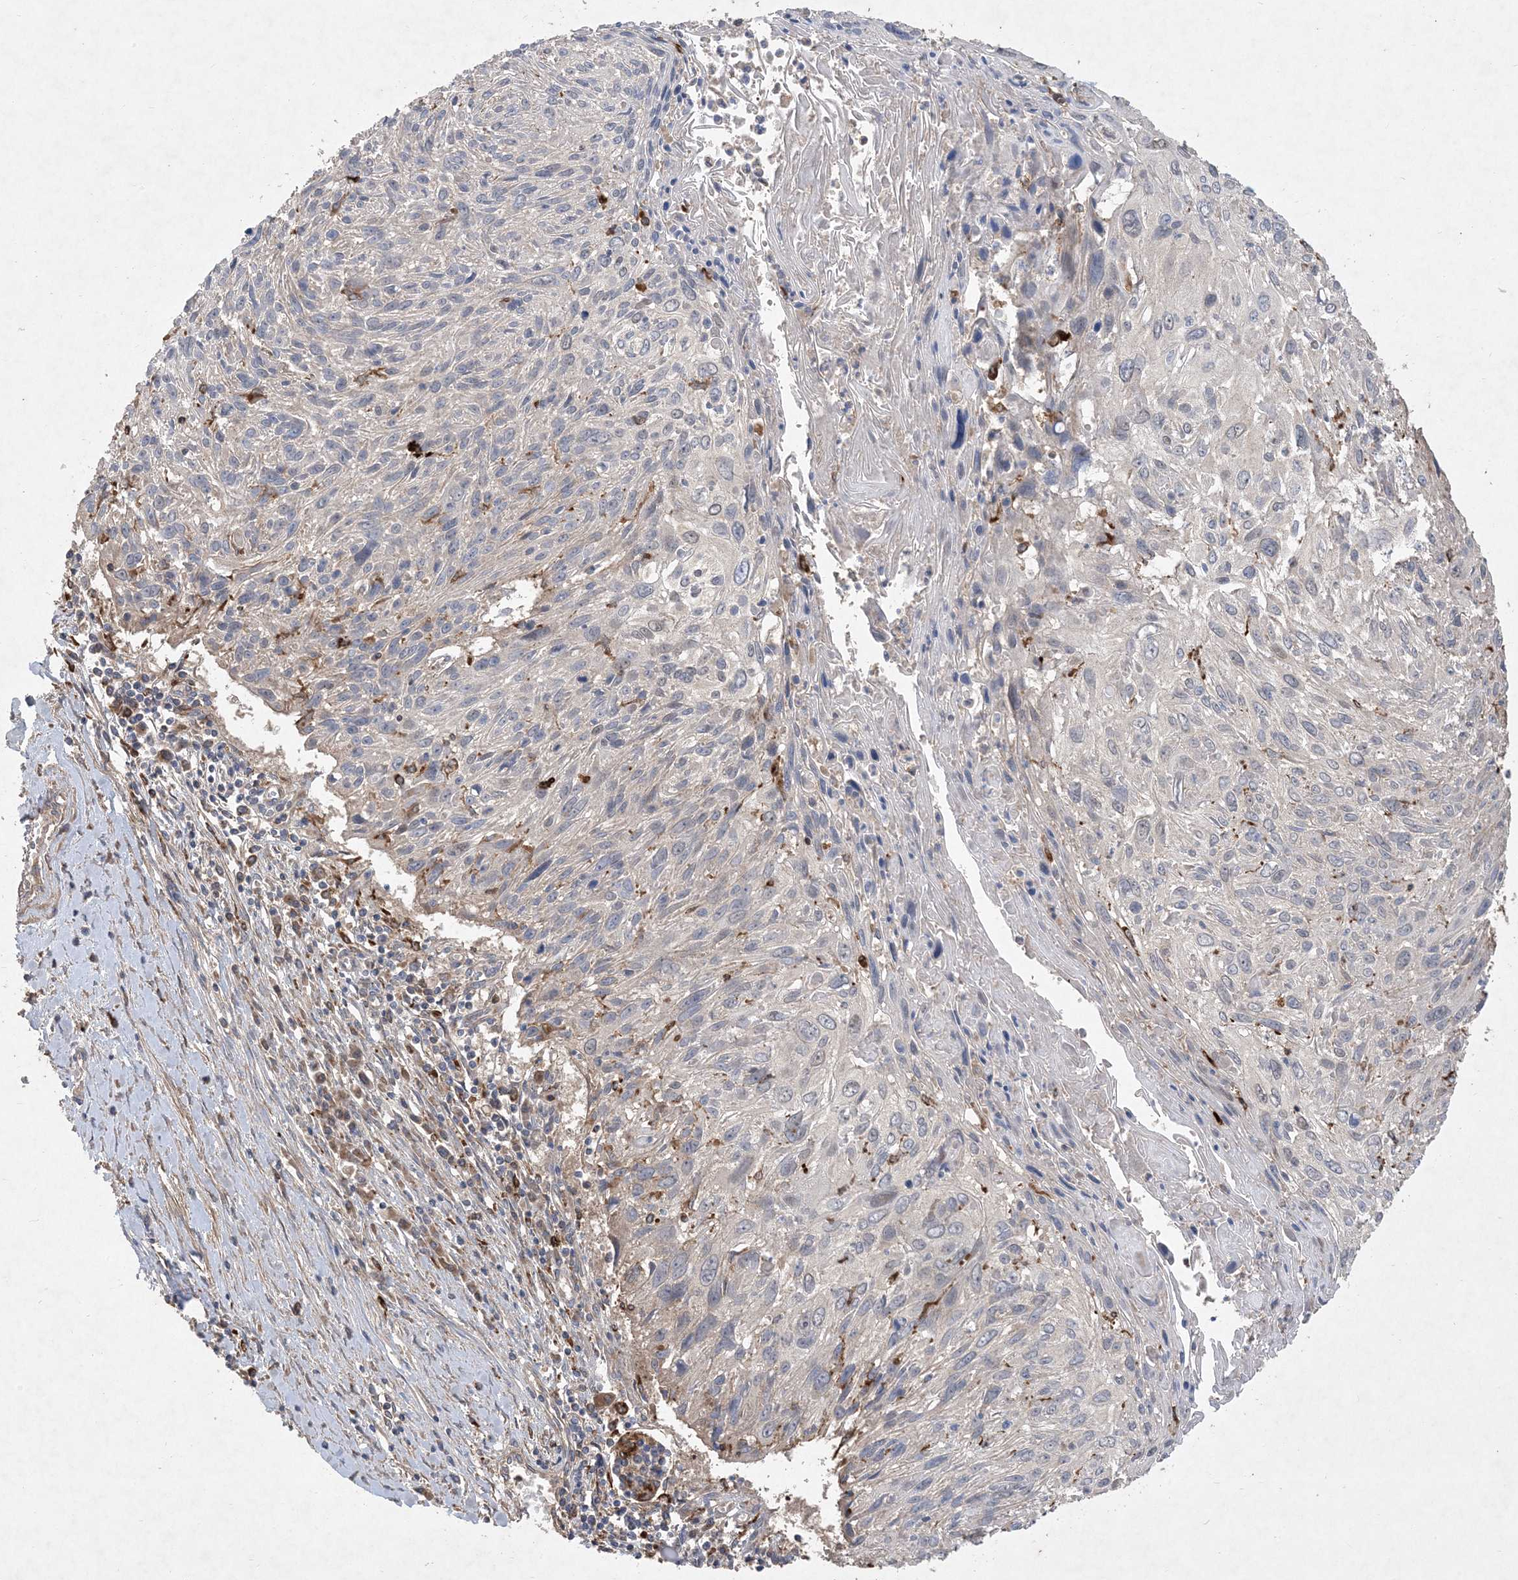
{"staining": {"intensity": "negative", "quantity": "none", "location": "none"}, "tissue": "cervical cancer", "cell_type": "Tumor cells", "image_type": "cancer", "snomed": [{"axis": "morphology", "description": "Squamous cell carcinoma, NOS"}, {"axis": "topography", "description": "Cervix"}], "caption": "This is an immunohistochemistry (IHC) photomicrograph of human squamous cell carcinoma (cervical). There is no staining in tumor cells.", "gene": "MASP2", "patient": {"sex": "female", "age": 51}}